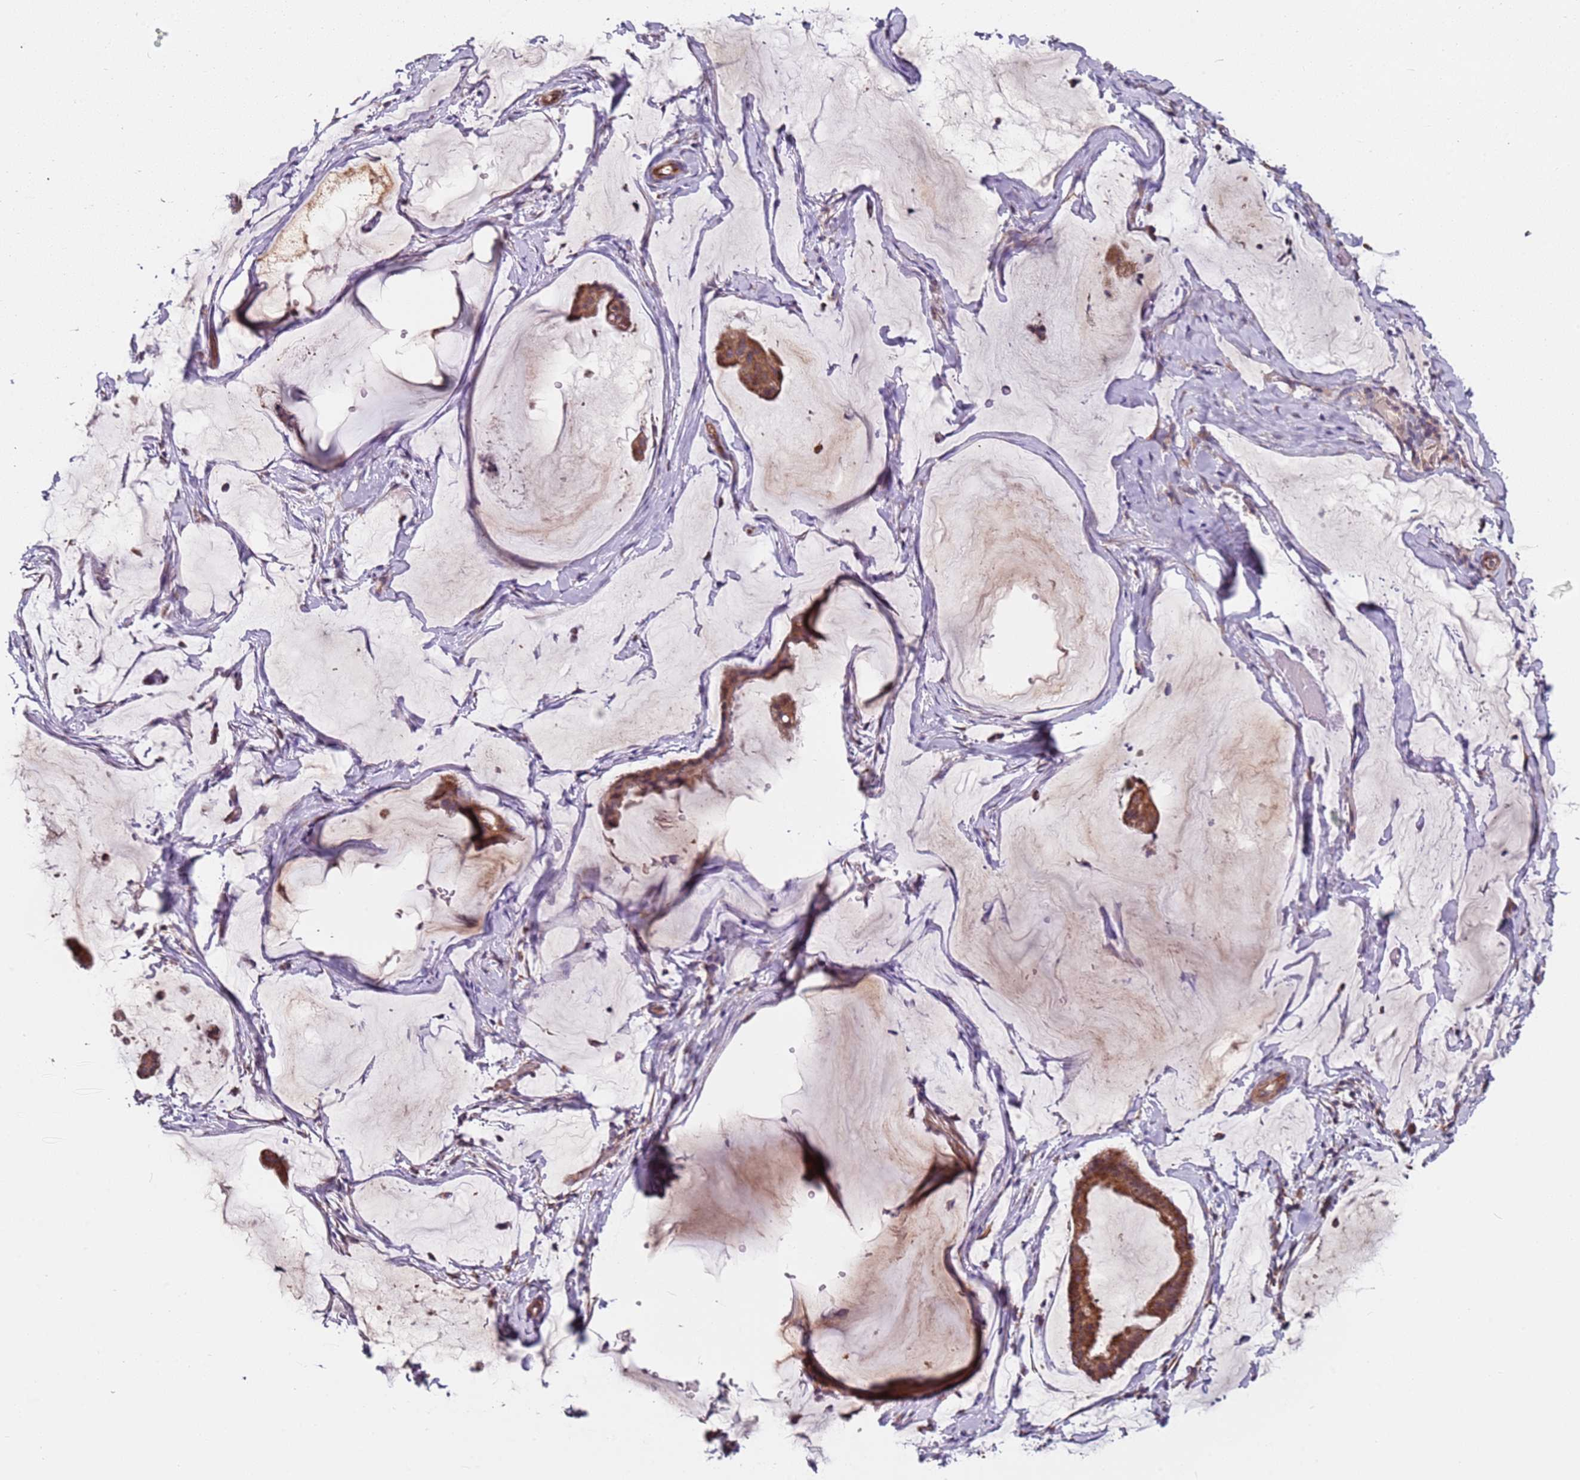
{"staining": {"intensity": "moderate", "quantity": ">75%", "location": "cytoplasmic/membranous"}, "tissue": "ovarian cancer", "cell_type": "Tumor cells", "image_type": "cancer", "snomed": [{"axis": "morphology", "description": "Cystadenocarcinoma, mucinous, NOS"}, {"axis": "topography", "description": "Ovary"}], "caption": "Immunohistochemistry (DAB (3,3'-diaminobenzidine)) staining of human ovarian cancer (mucinous cystadenocarcinoma) reveals moderate cytoplasmic/membranous protein positivity in approximately >75% of tumor cells.", "gene": "ALS2", "patient": {"sex": "female", "age": 73}}